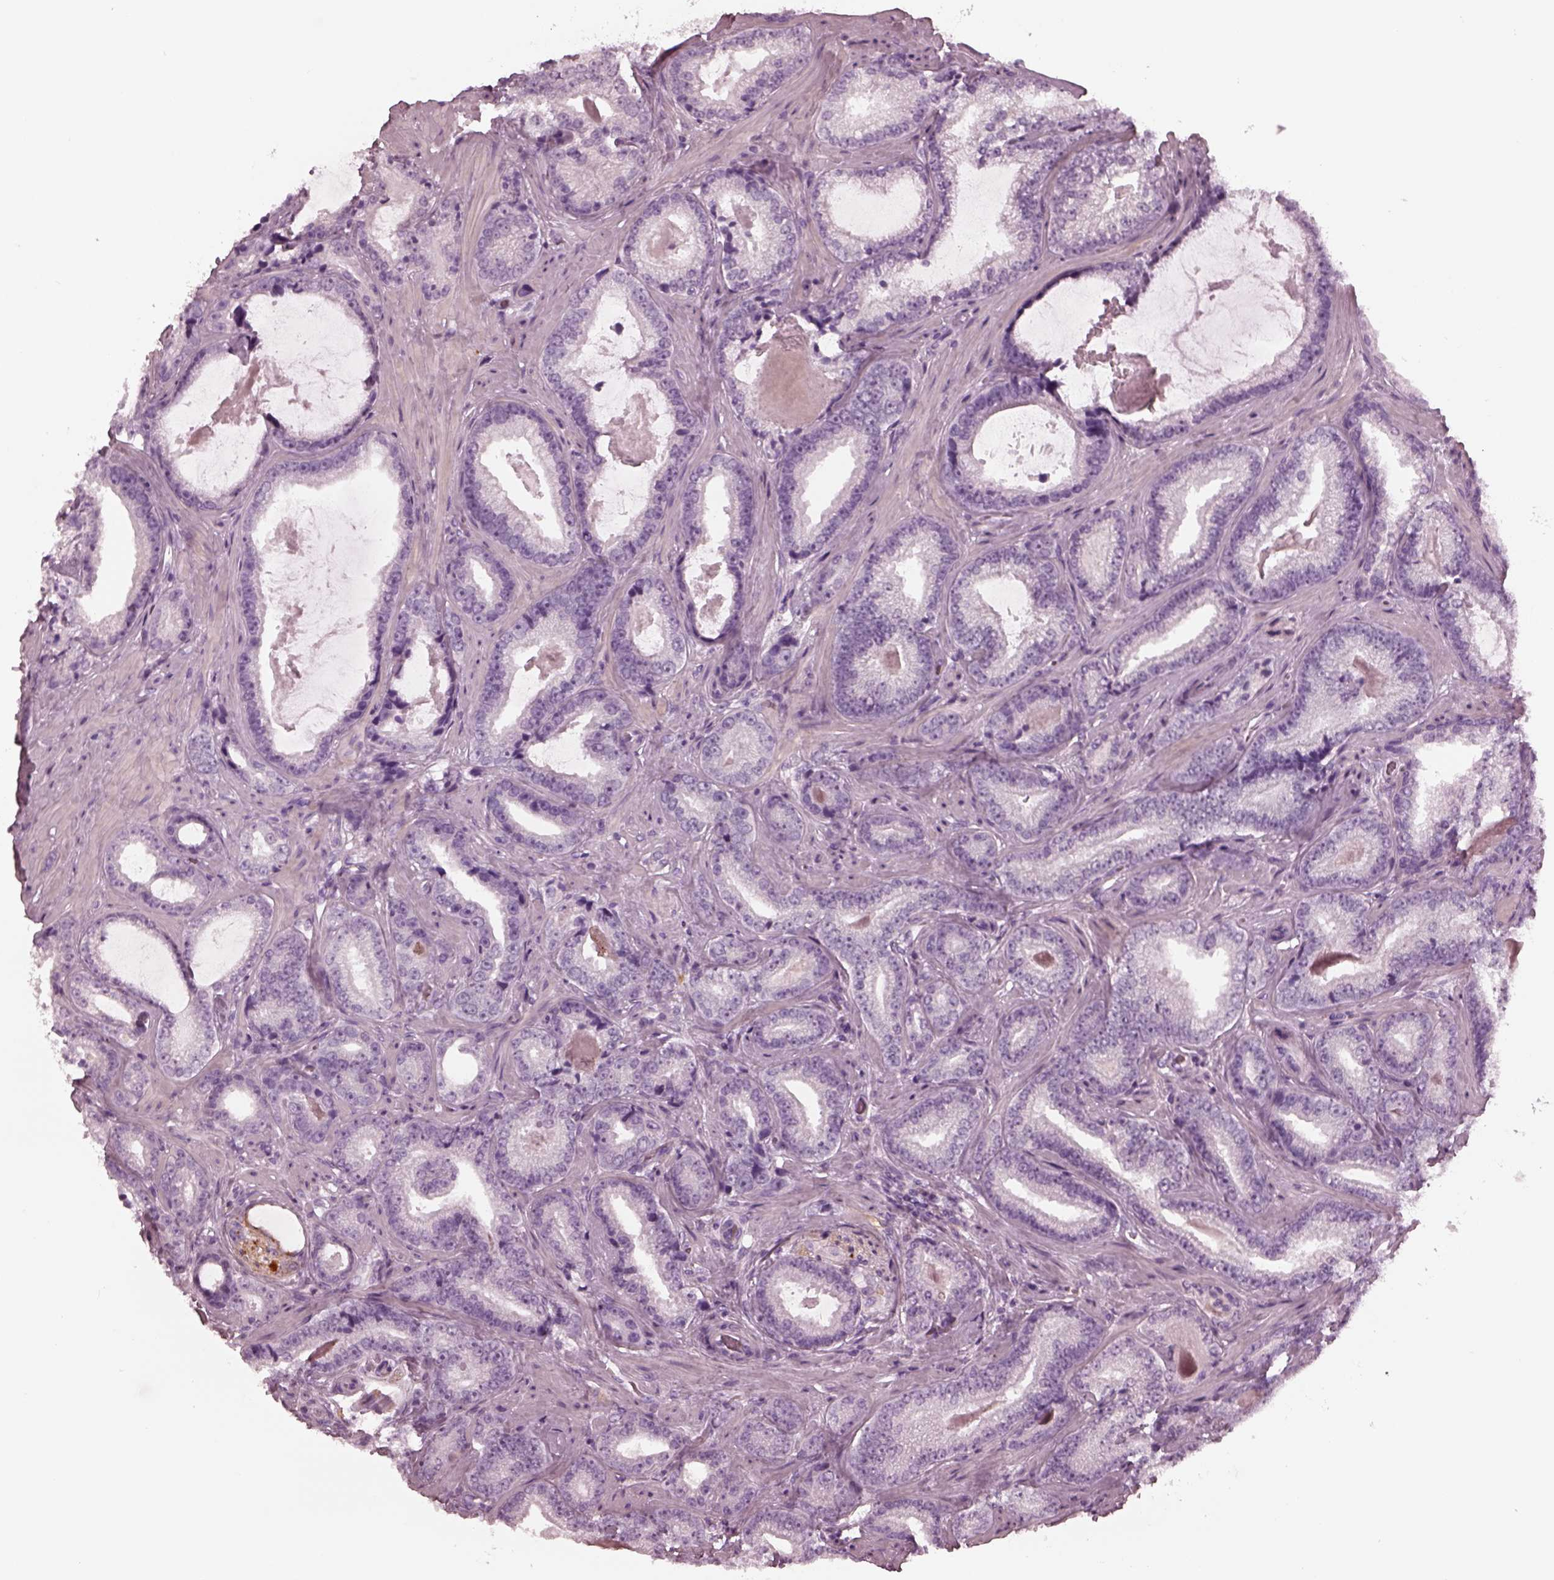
{"staining": {"intensity": "negative", "quantity": "none", "location": "none"}, "tissue": "prostate cancer", "cell_type": "Tumor cells", "image_type": "cancer", "snomed": [{"axis": "morphology", "description": "Adenocarcinoma, Low grade"}, {"axis": "topography", "description": "Prostate"}], "caption": "Micrograph shows no protein staining in tumor cells of adenocarcinoma (low-grade) (prostate) tissue.", "gene": "GRM6", "patient": {"sex": "male", "age": 61}}